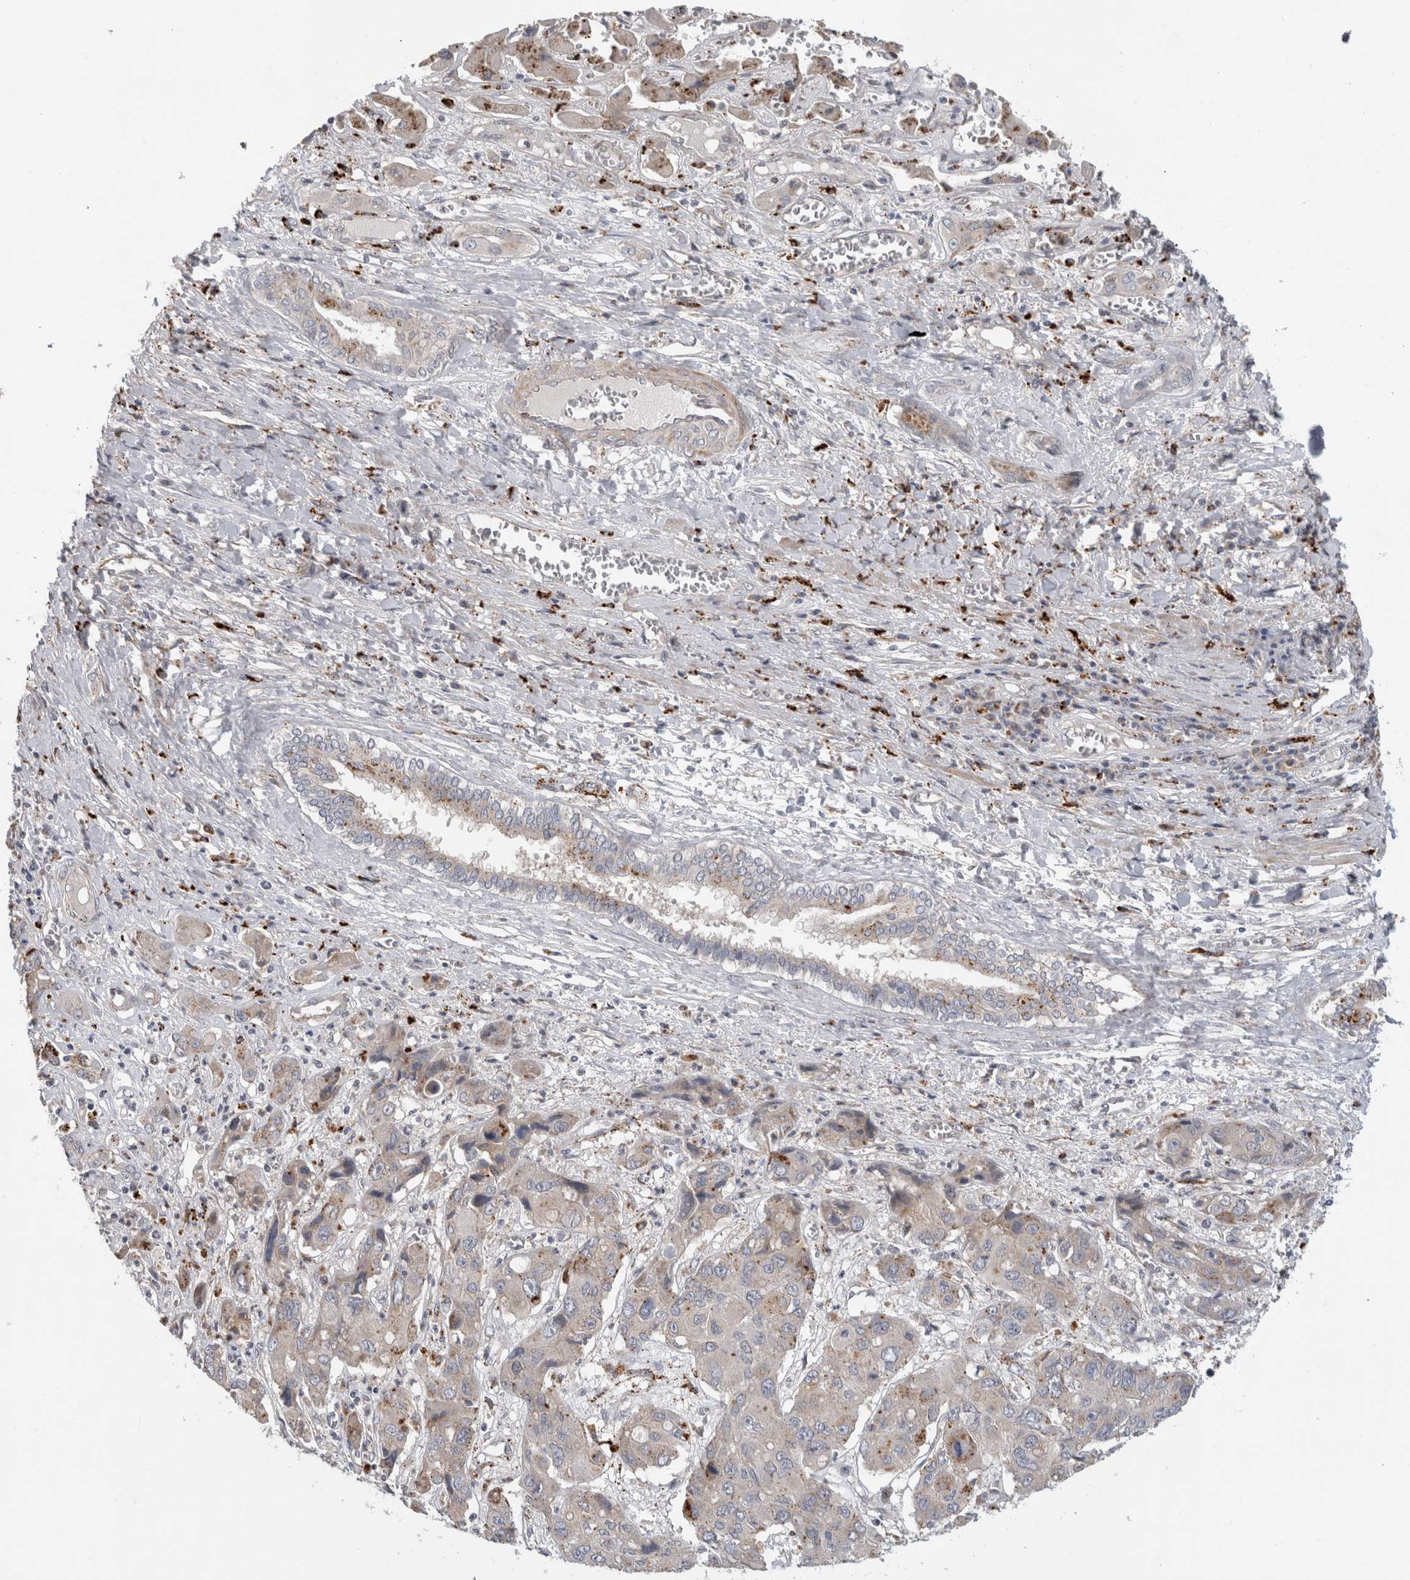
{"staining": {"intensity": "strong", "quantity": "<25%", "location": "cytoplasmic/membranous"}, "tissue": "liver cancer", "cell_type": "Tumor cells", "image_type": "cancer", "snomed": [{"axis": "morphology", "description": "Cholangiocarcinoma"}, {"axis": "topography", "description": "Liver"}], "caption": "Immunohistochemistry (IHC) histopathology image of liver cancer (cholangiocarcinoma) stained for a protein (brown), which reveals medium levels of strong cytoplasmic/membranous positivity in approximately <25% of tumor cells.", "gene": "MGAT1", "patient": {"sex": "male", "age": 67}}